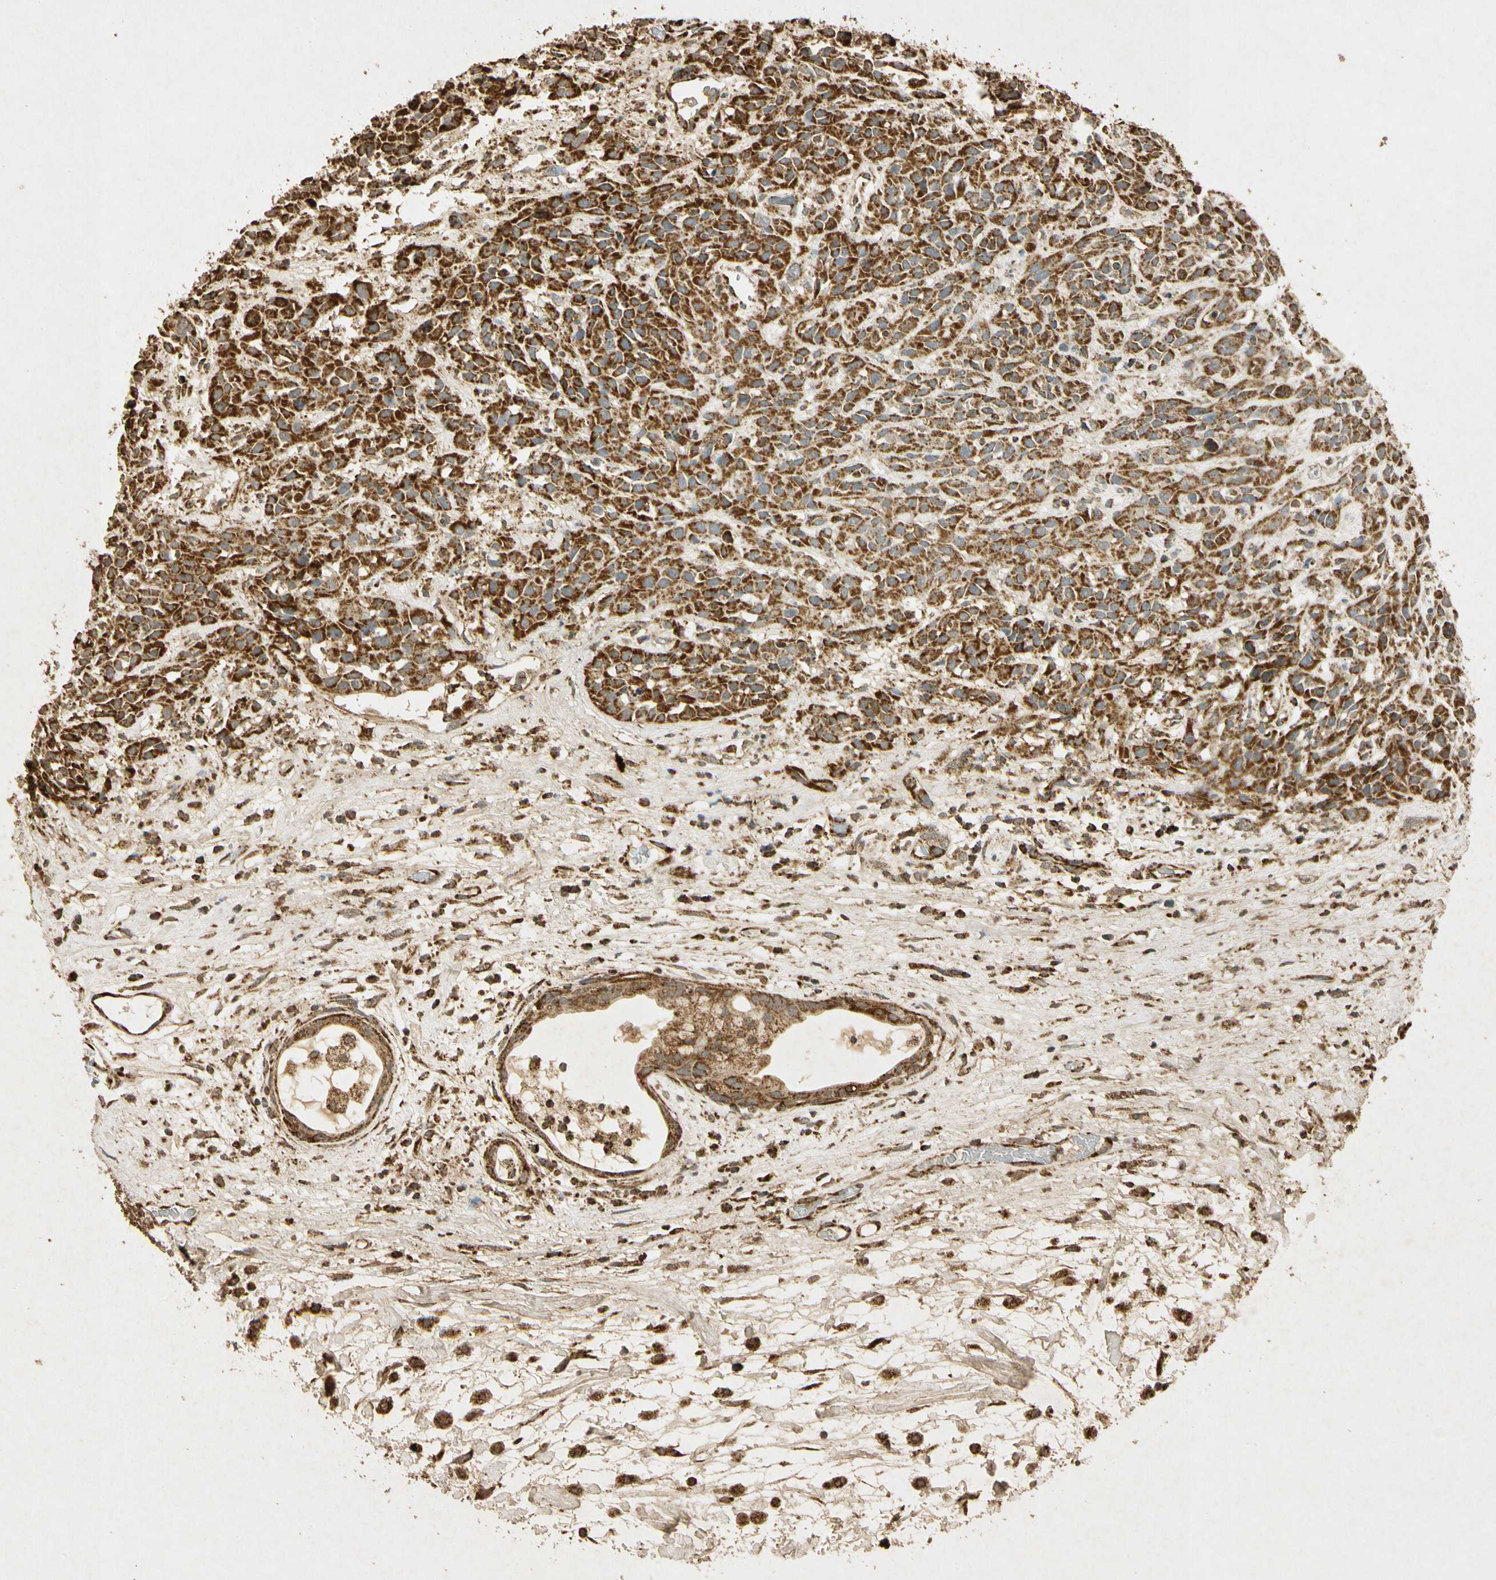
{"staining": {"intensity": "strong", "quantity": ">75%", "location": "cytoplasmic/membranous"}, "tissue": "head and neck cancer", "cell_type": "Tumor cells", "image_type": "cancer", "snomed": [{"axis": "morphology", "description": "Normal tissue, NOS"}, {"axis": "morphology", "description": "Squamous cell carcinoma, NOS"}, {"axis": "topography", "description": "Cartilage tissue"}, {"axis": "topography", "description": "Head-Neck"}], "caption": "IHC staining of head and neck squamous cell carcinoma, which reveals high levels of strong cytoplasmic/membranous expression in about >75% of tumor cells indicating strong cytoplasmic/membranous protein expression. The staining was performed using DAB (brown) for protein detection and nuclei were counterstained in hematoxylin (blue).", "gene": "PRDX3", "patient": {"sex": "male", "age": 62}}